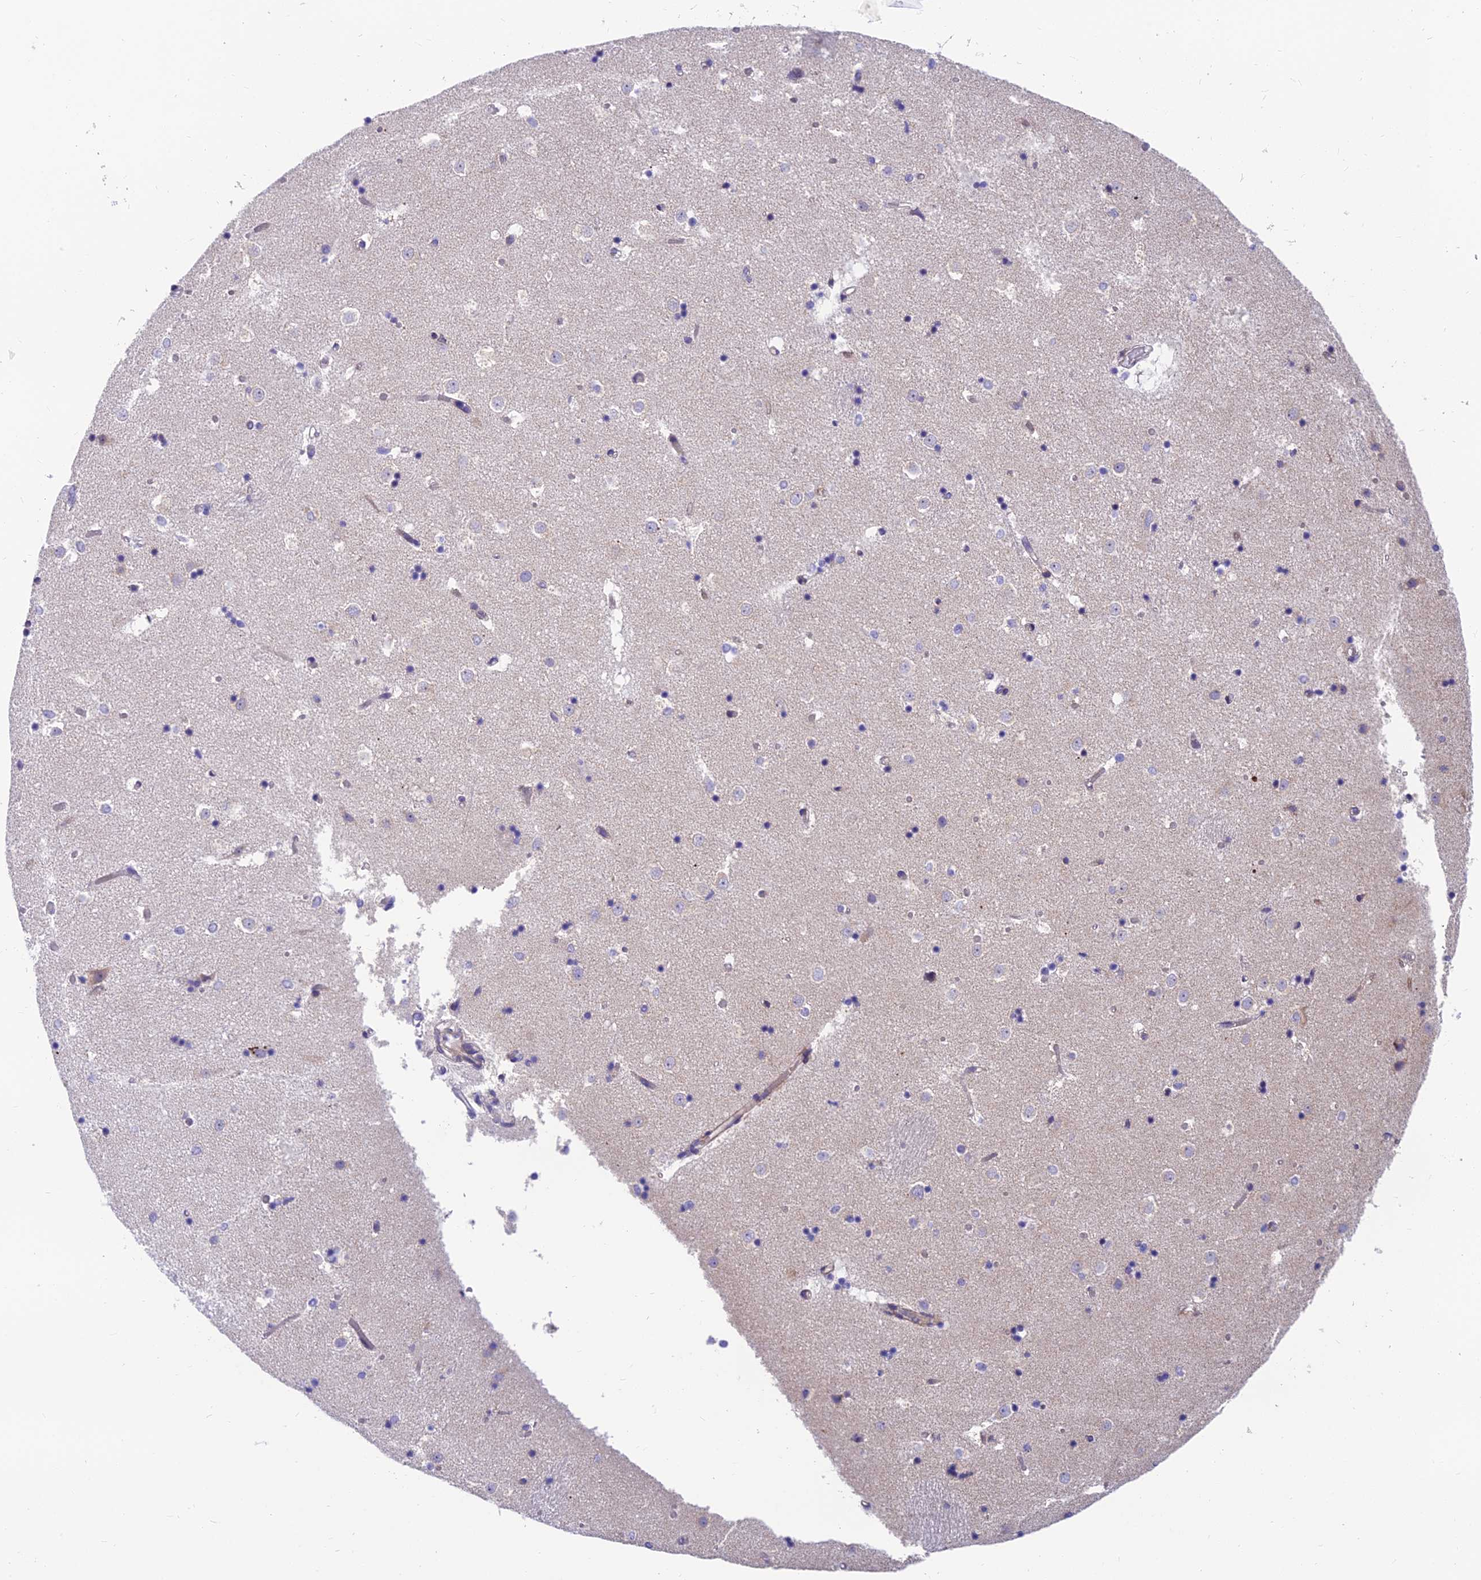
{"staining": {"intensity": "negative", "quantity": "none", "location": "none"}, "tissue": "caudate", "cell_type": "Glial cells", "image_type": "normal", "snomed": [{"axis": "morphology", "description": "Normal tissue, NOS"}, {"axis": "topography", "description": "Lateral ventricle wall"}], "caption": "Immunohistochemistry of benign caudate displays no positivity in glial cells.", "gene": "MVB12A", "patient": {"sex": "female", "age": 52}}